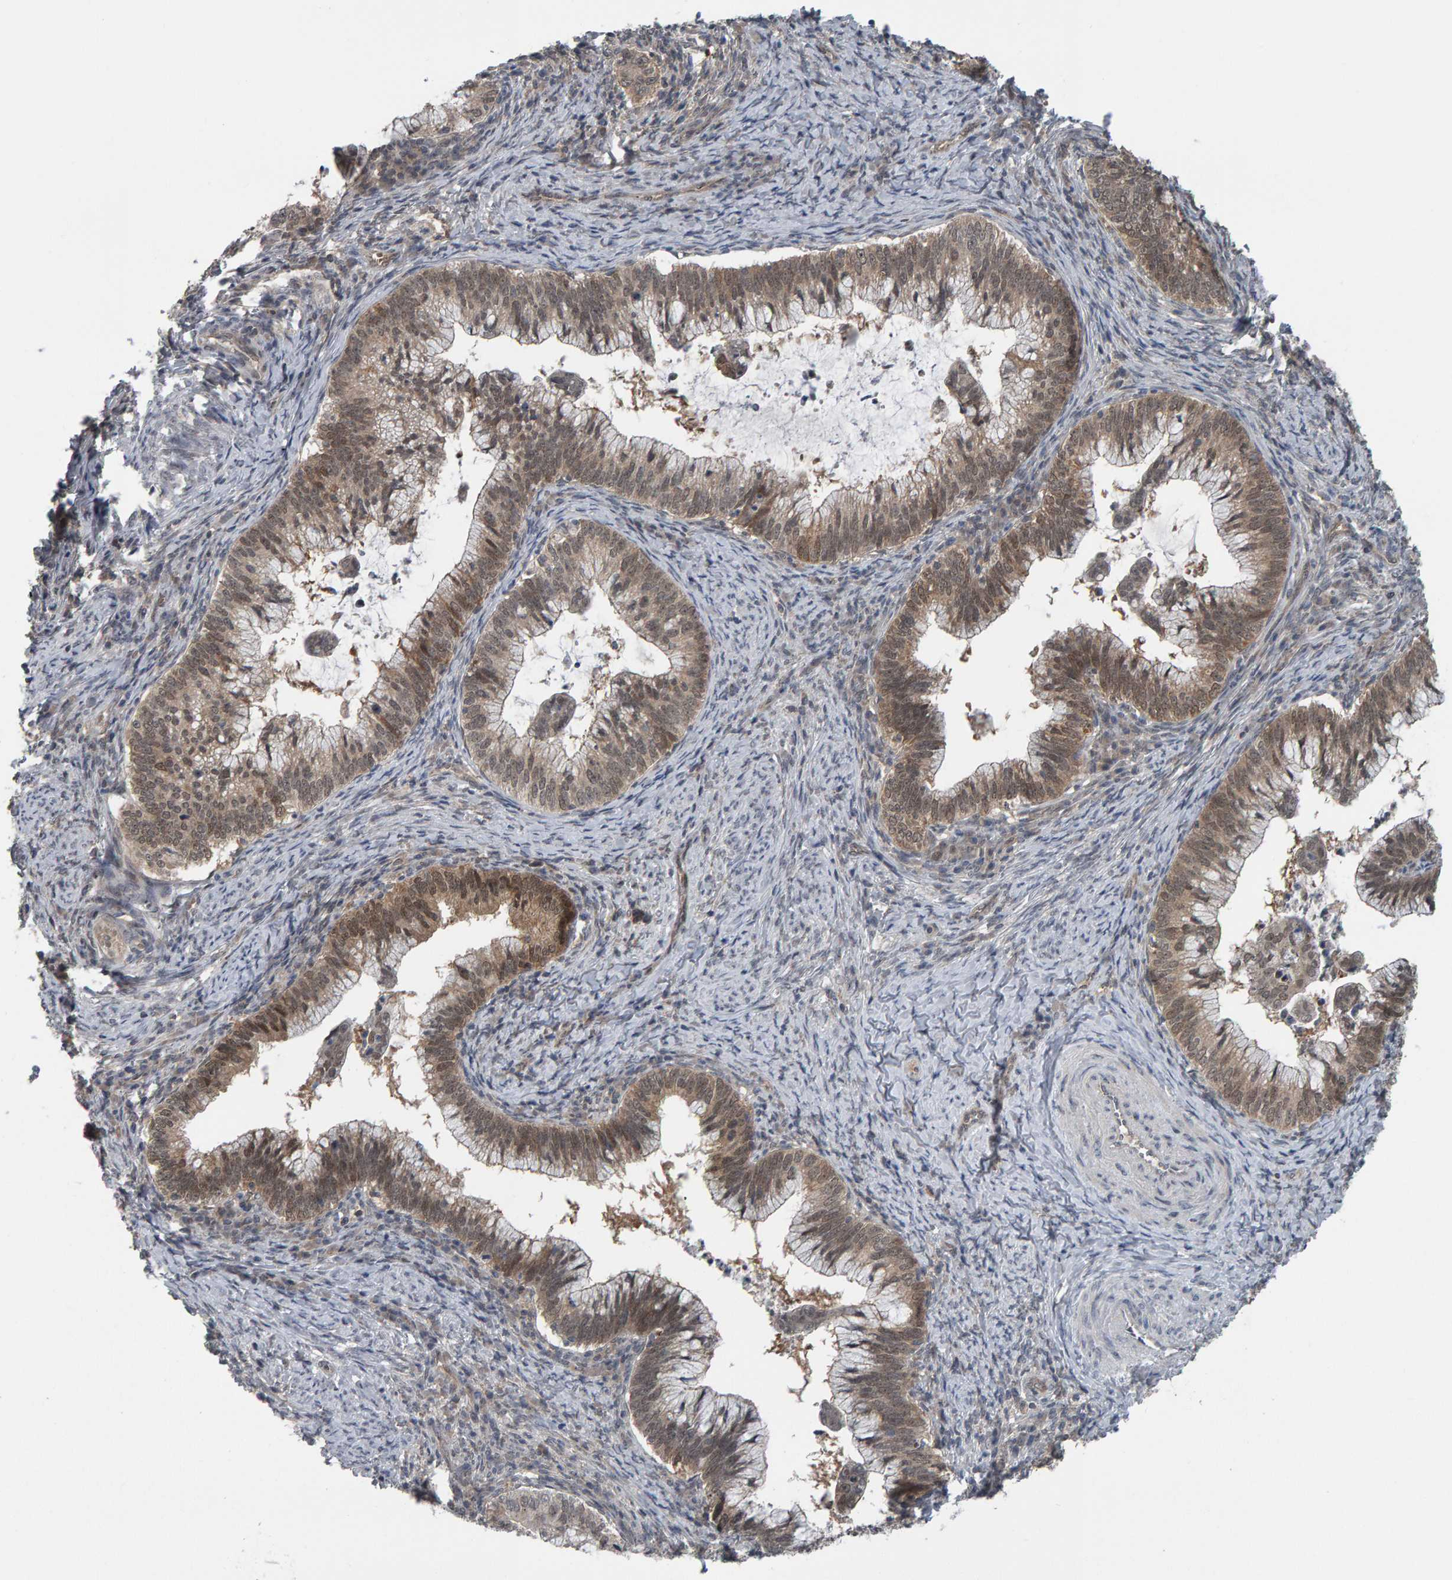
{"staining": {"intensity": "weak", "quantity": "25%-75%", "location": "cytoplasmic/membranous,nuclear"}, "tissue": "cervical cancer", "cell_type": "Tumor cells", "image_type": "cancer", "snomed": [{"axis": "morphology", "description": "Adenocarcinoma, NOS"}, {"axis": "topography", "description": "Cervix"}], "caption": "Protein staining shows weak cytoplasmic/membranous and nuclear expression in about 25%-75% of tumor cells in cervical cancer (adenocarcinoma). (DAB IHC, brown staining for protein, blue staining for nuclei).", "gene": "COASY", "patient": {"sex": "female", "age": 36}}